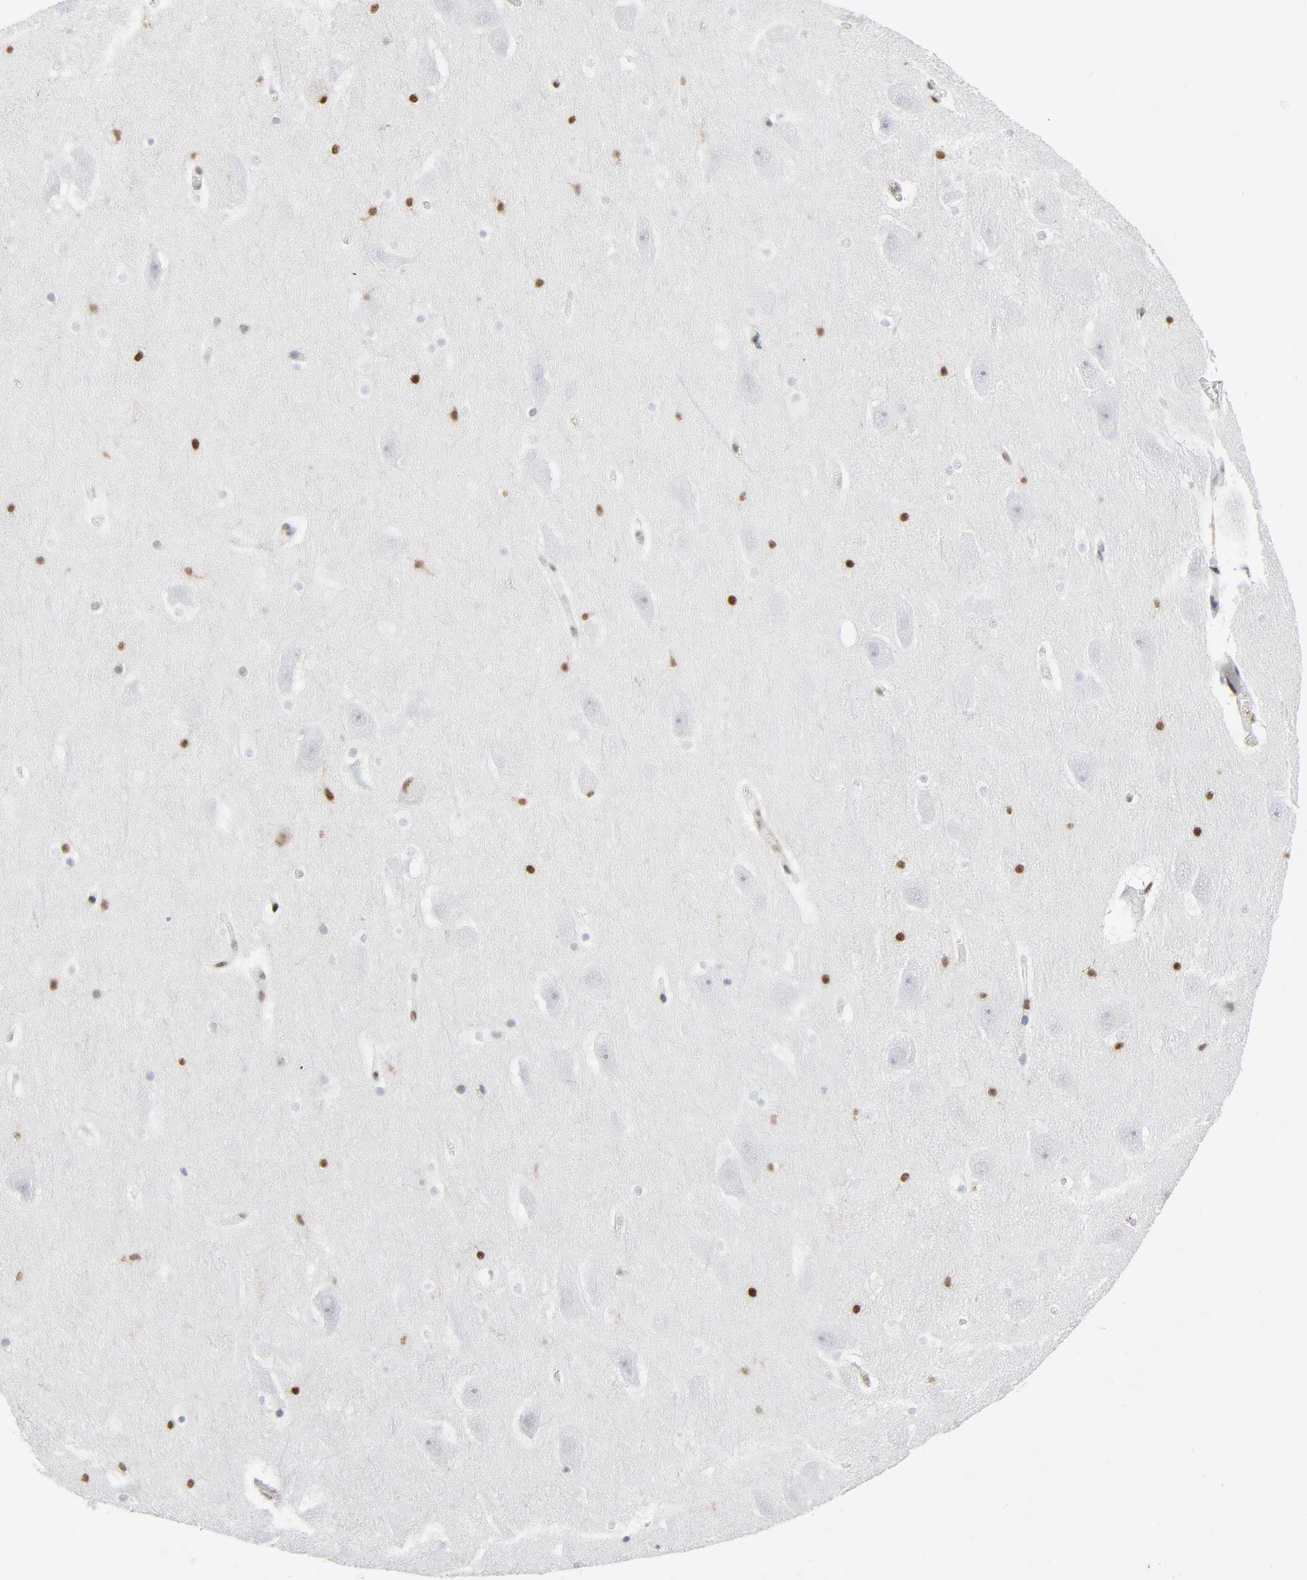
{"staining": {"intensity": "negative", "quantity": "none", "location": "none"}, "tissue": "hippocampus", "cell_type": "Glial cells", "image_type": "normal", "snomed": [{"axis": "morphology", "description": "Normal tissue, NOS"}, {"axis": "topography", "description": "Hippocampus"}], "caption": "Hippocampus stained for a protein using IHC demonstrates no staining glial cells.", "gene": "WAS", "patient": {"sex": "male", "age": 45}}